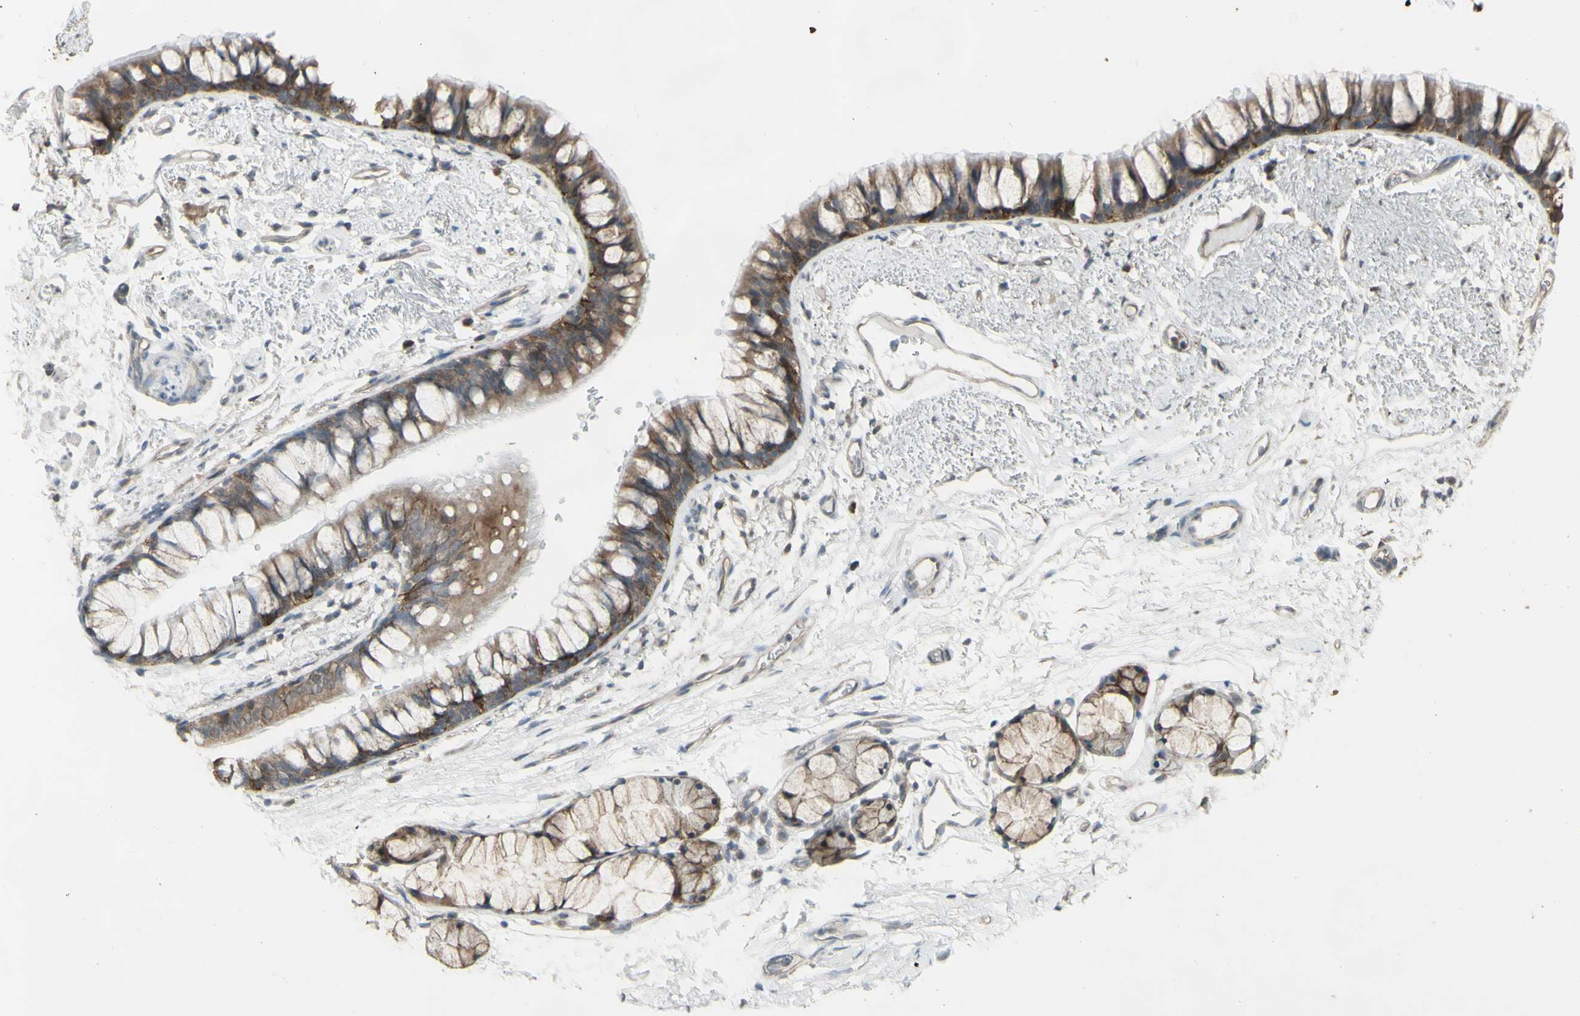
{"staining": {"intensity": "weak", "quantity": ">75%", "location": "cytoplasmic/membranous"}, "tissue": "adipose tissue", "cell_type": "Adipocytes", "image_type": "normal", "snomed": [{"axis": "morphology", "description": "Normal tissue, NOS"}, {"axis": "topography", "description": "Bronchus"}], "caption": "Weak cytoplasmic/membranous positivity for a protein is present in approximately >75% of adipocytes of normal adipose tissue using immunohistochemistry.", "gene": "ENSG00000285526", "patient": {"sex": "female", "age": 73}}